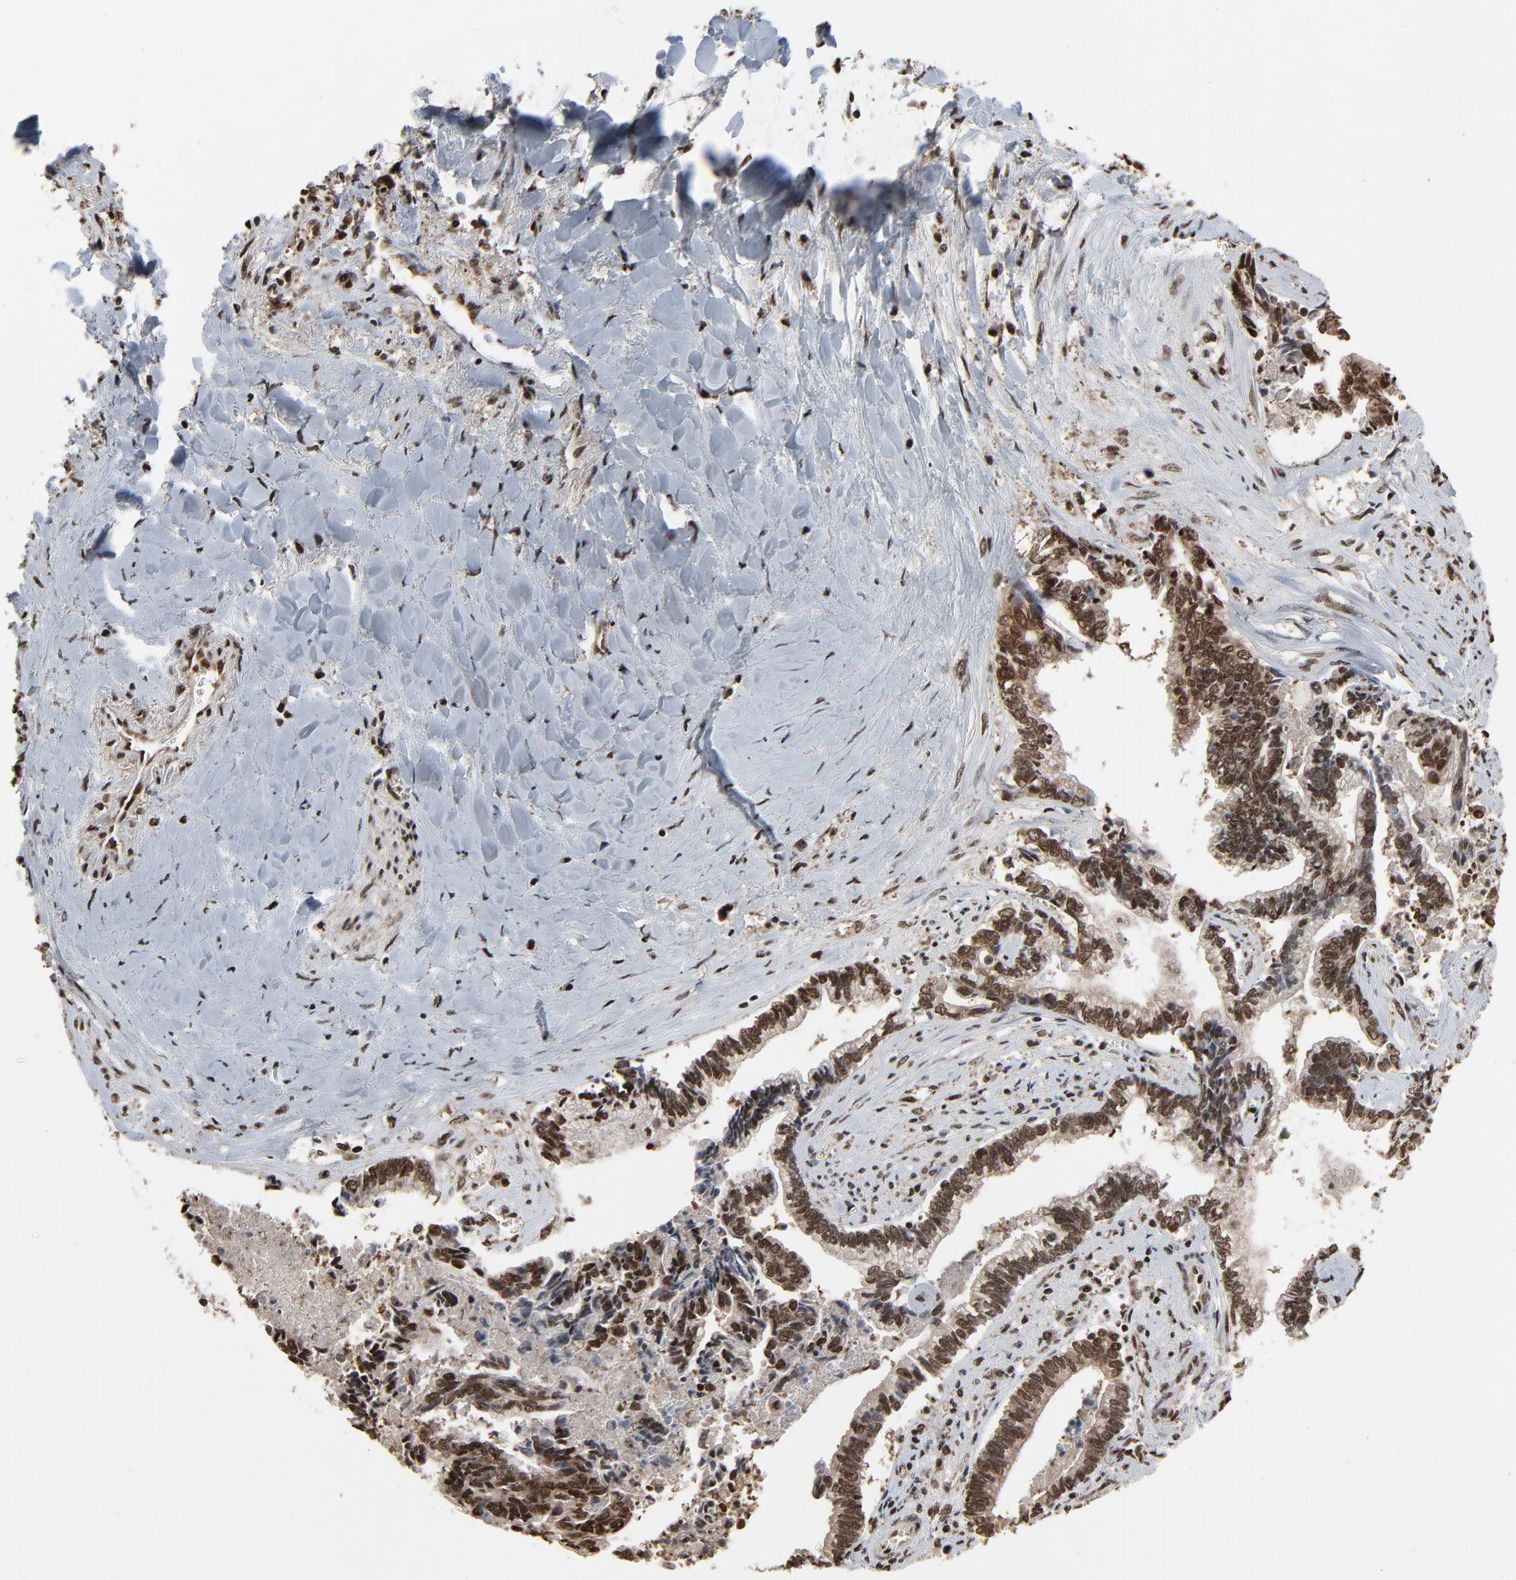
{"staining": {"intensity": "strong", "quantity": ">75%", "location": "nuclear"}, "tissue": "liver cancer", "cell_type": "Tumor cells", "image_type": "cancer", "snomed": [{"axis": "morphology", "description": "Cholangiocarcinoma"}, {"axis": "topography", "description": "Liver"}], "caption": "Liver cholangiocarcinoma stained with a protein marker exhibits strong staining in tumor cells.", "gene": "MEIS2", "patient": {"sex": "male", "age": 57}}